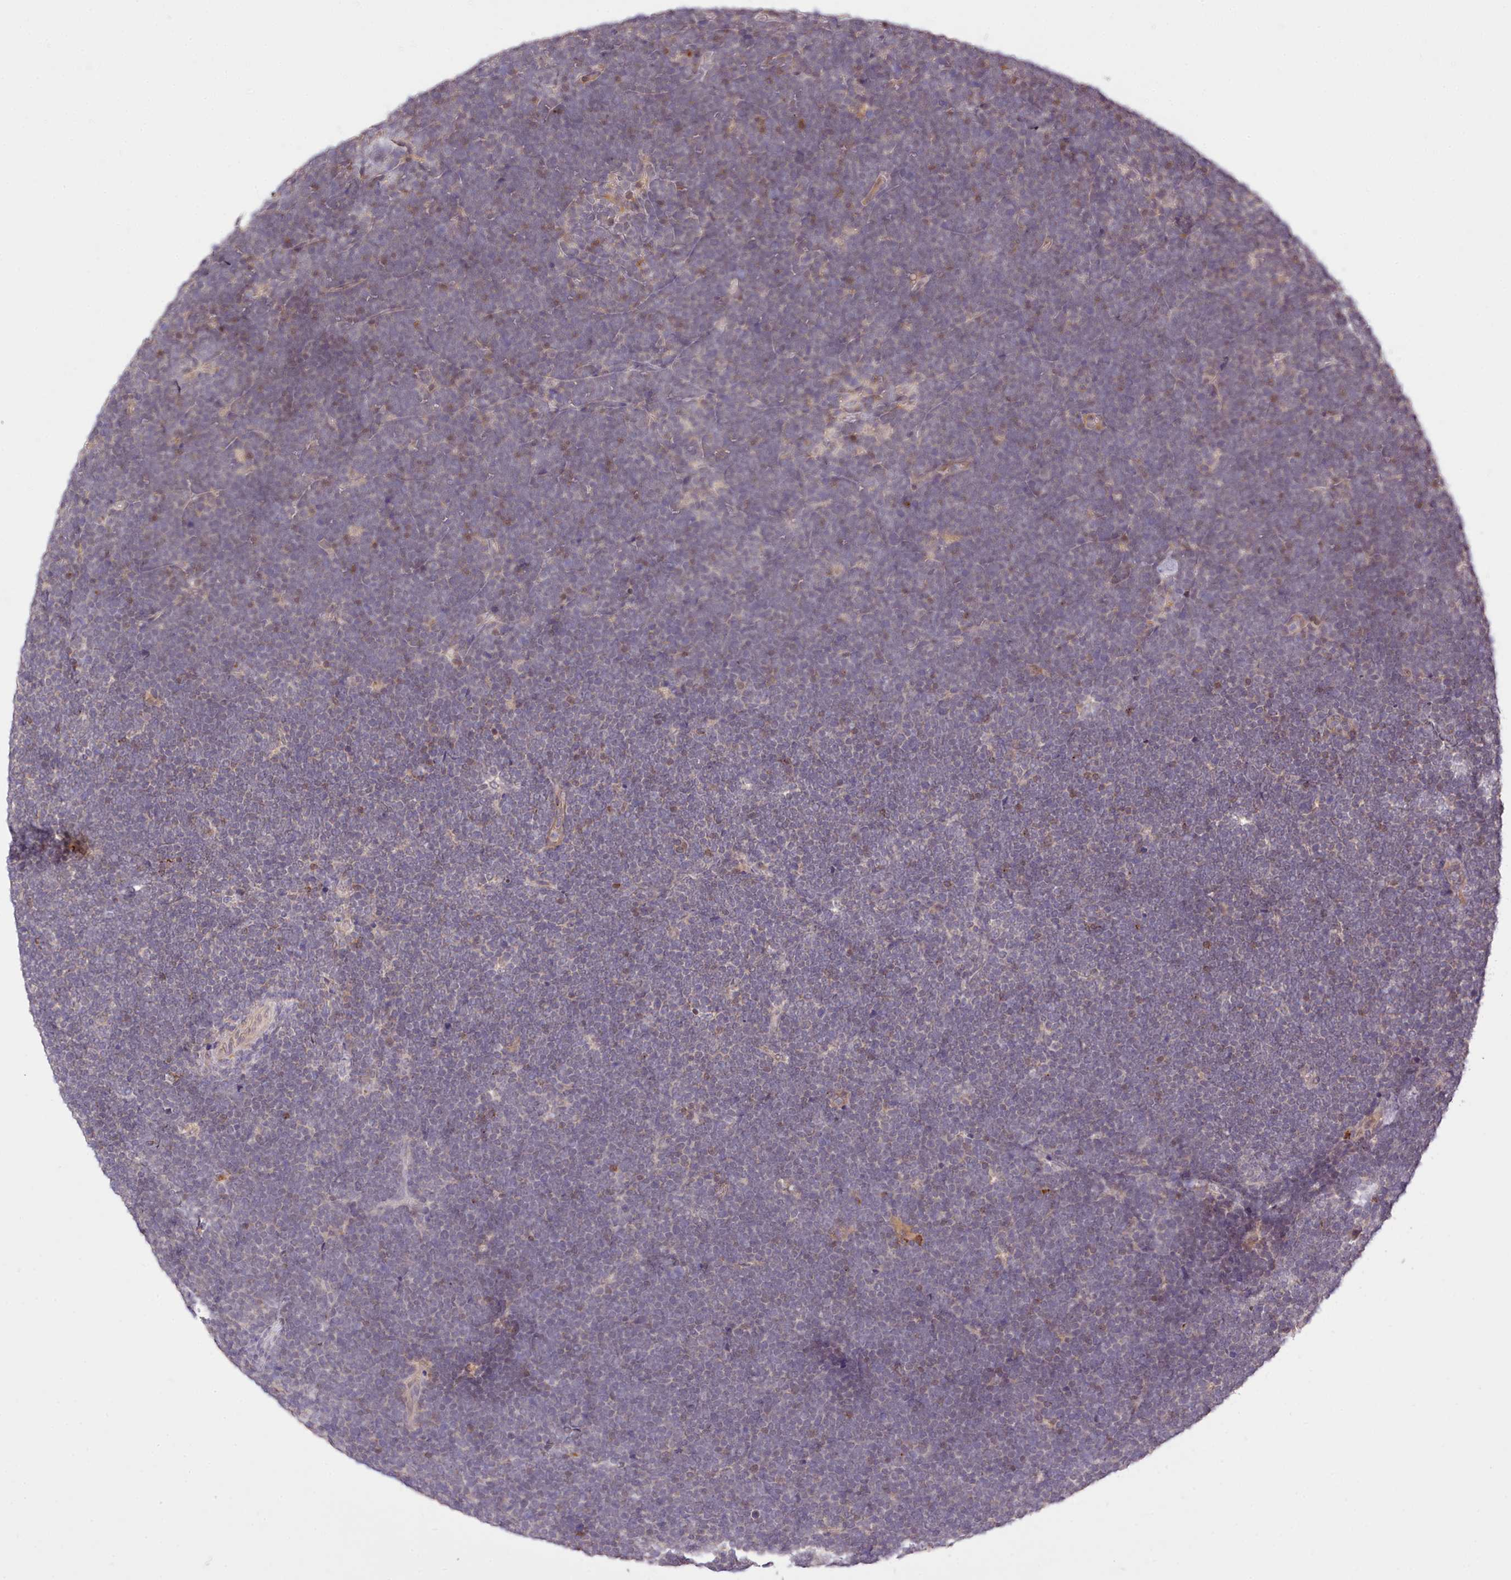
{"staining": {"intensity": "negative", "quantity": "none", "location": "none"}, "tissue": "lymphoma", "cell_type": "Tumor cells", "image_type": "cancer", "snomed": [{"axis": "morphology", "description": "Malignant lymphoma, non-Hodgkin's type, High grade"}, {"axis": "topography", "description": "Lymph node"}], "caption": "A high-resolution micrograph shows immunohistochemistry (IHC) staining of high-grade malignant lymphoma, non-Hodgkin's type, which displays no significant expression in tumor cells.", "gene": "ARL17A", "patient": {"sex": "male", "age": 13}}